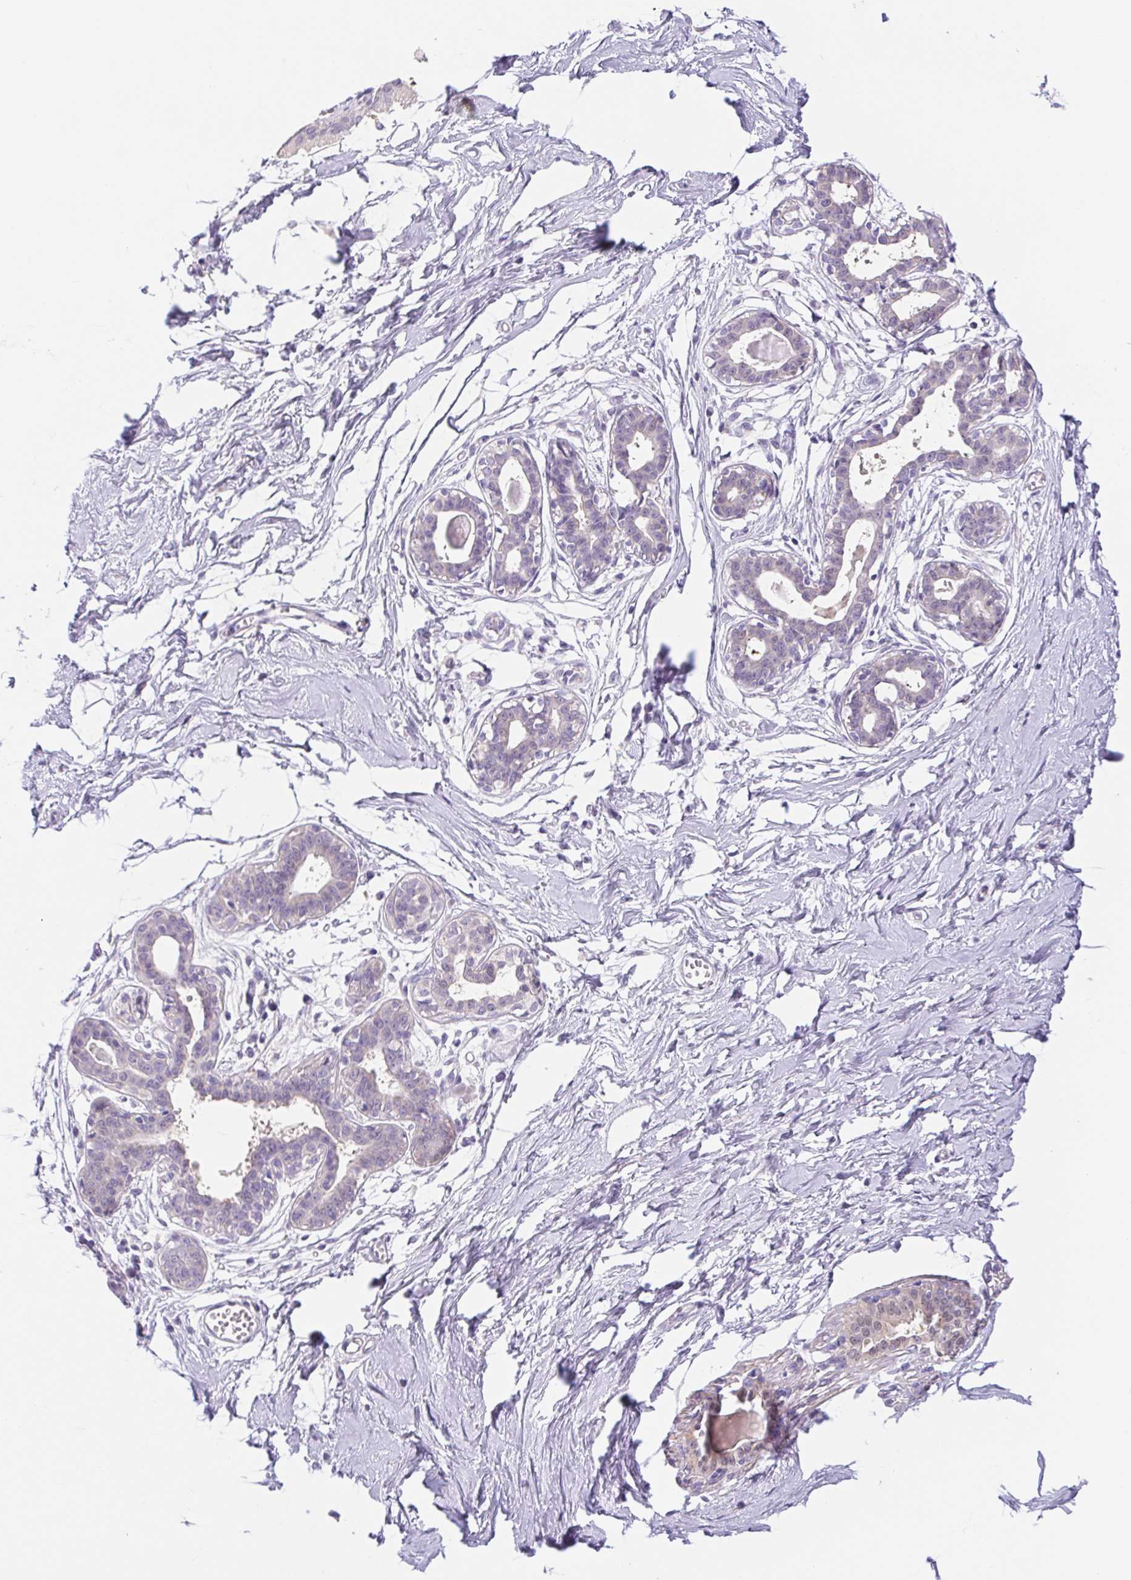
{"staining": {"intensity": "negative", "quantity": "none", "location": "none"}, "tissue": "breast", "cell_type": "Adipocytes", "image_type": "normal", "snomed": [{"axis": "morphology", "description": "Normal tissue, NOS"}, {"axis": "topography", "description": "Breast"}], "caption": "The immunohistochemistry photomicrograph has no significant expression in adipocytes of breast.", "gene": "DYNC2LI1", "patient": {"sex": "female", "age": 45}}